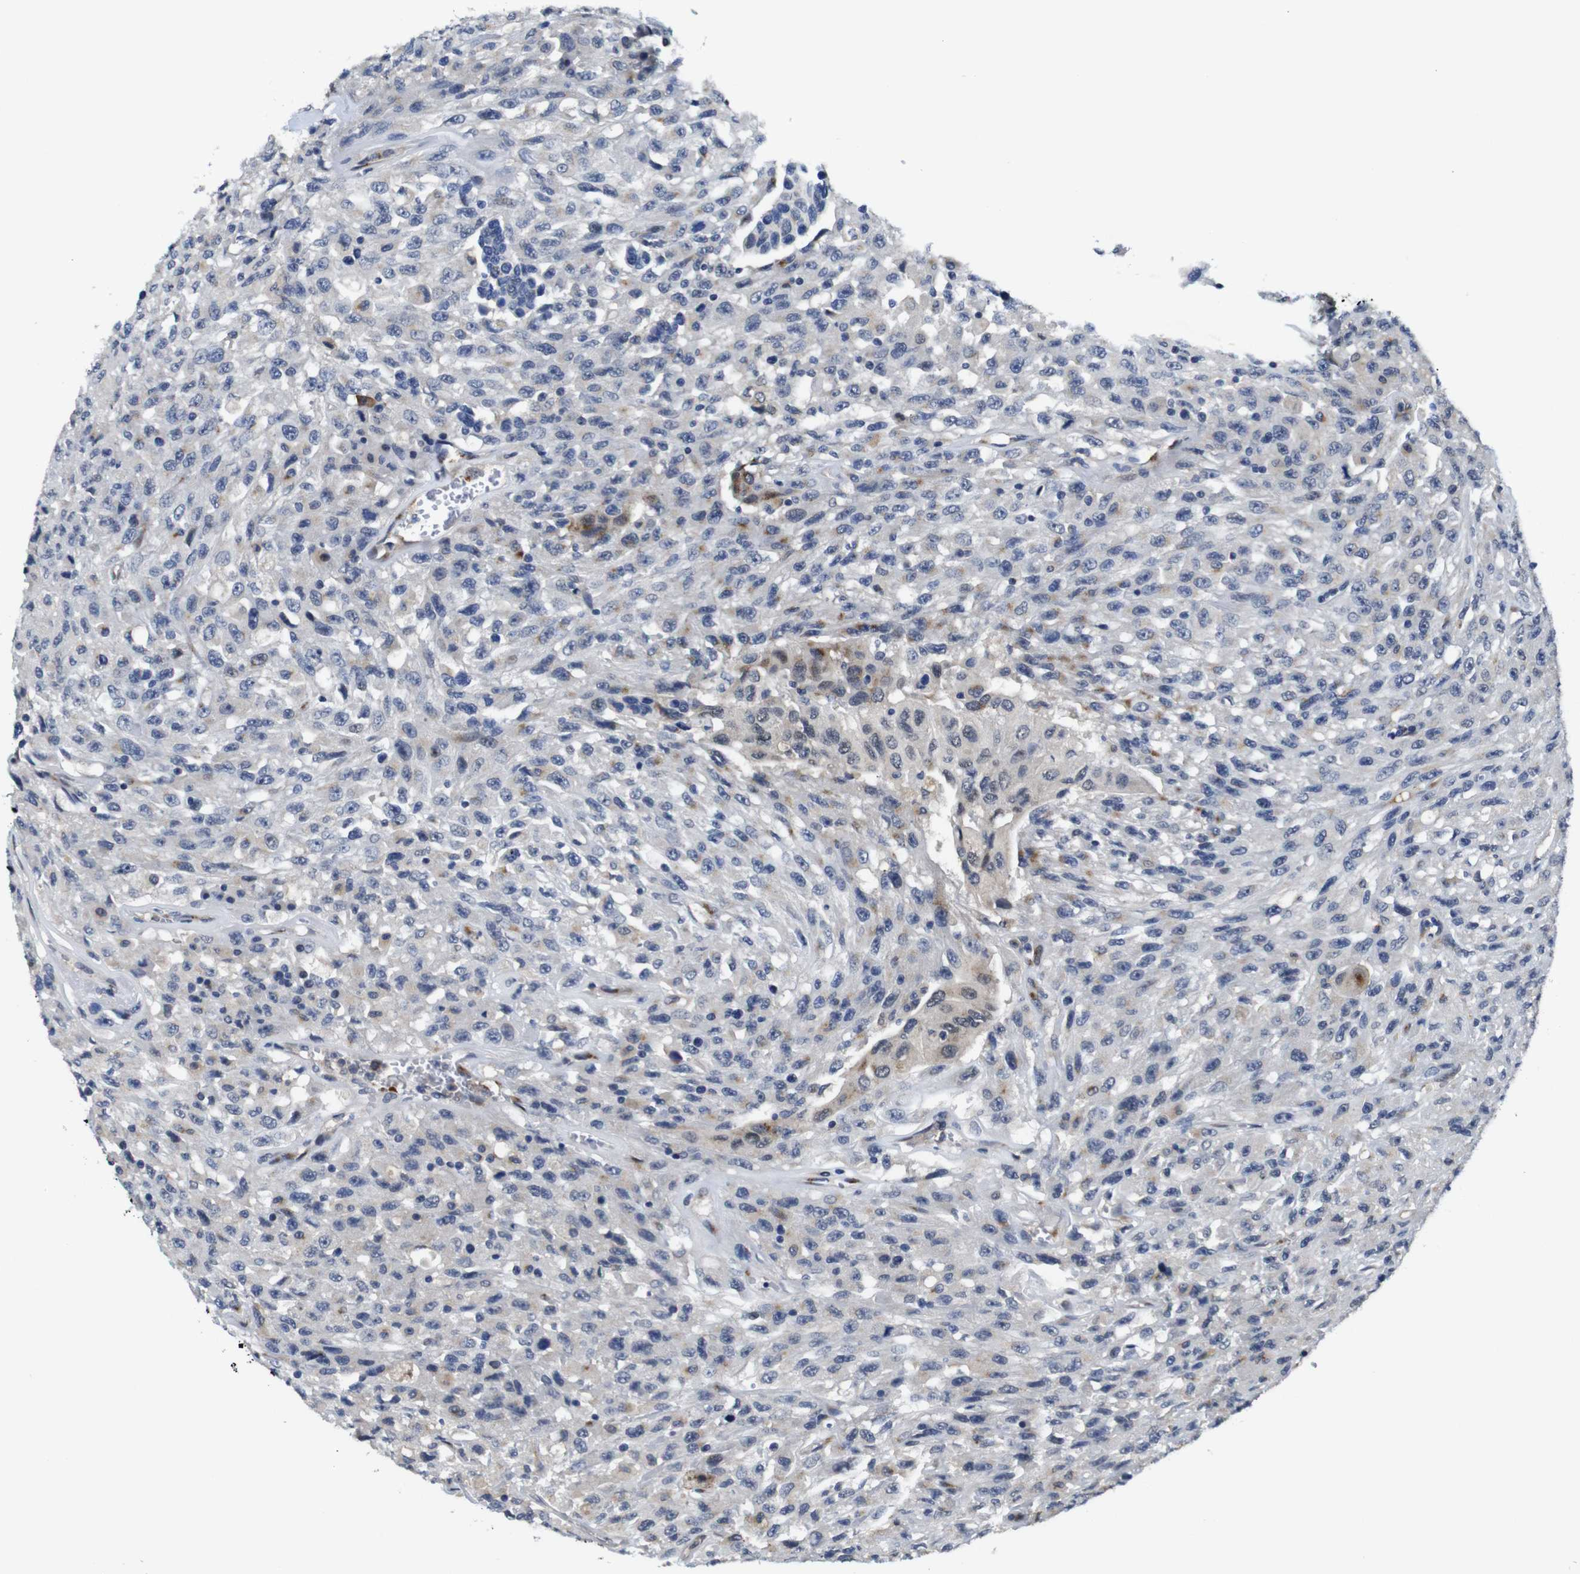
{"staining": {"intensity": "weak", "quantity": "<25%", "location": "cytoplasmic/membranous,nuclear"}, "tissue": "urothelial cancer", "cell_type": "Tumor cells", "image_type": "cancer", "snomed": [{"axis": "morphology", "description": "Urothelial carcinoma, High grade"}, {"axis": "topography", "description": "Urinary bladder"}], "caption": "There is no significant positivity in tumor cells of urothelial carcinoma (high-grade). The staining is performed using DAB (3,3'-diaminobenzidine) brown chromogen with nuclei counter-stained in using hematoxylin.", "gene": "FURIN", "patient": {"sex": "male", "age": 66}}